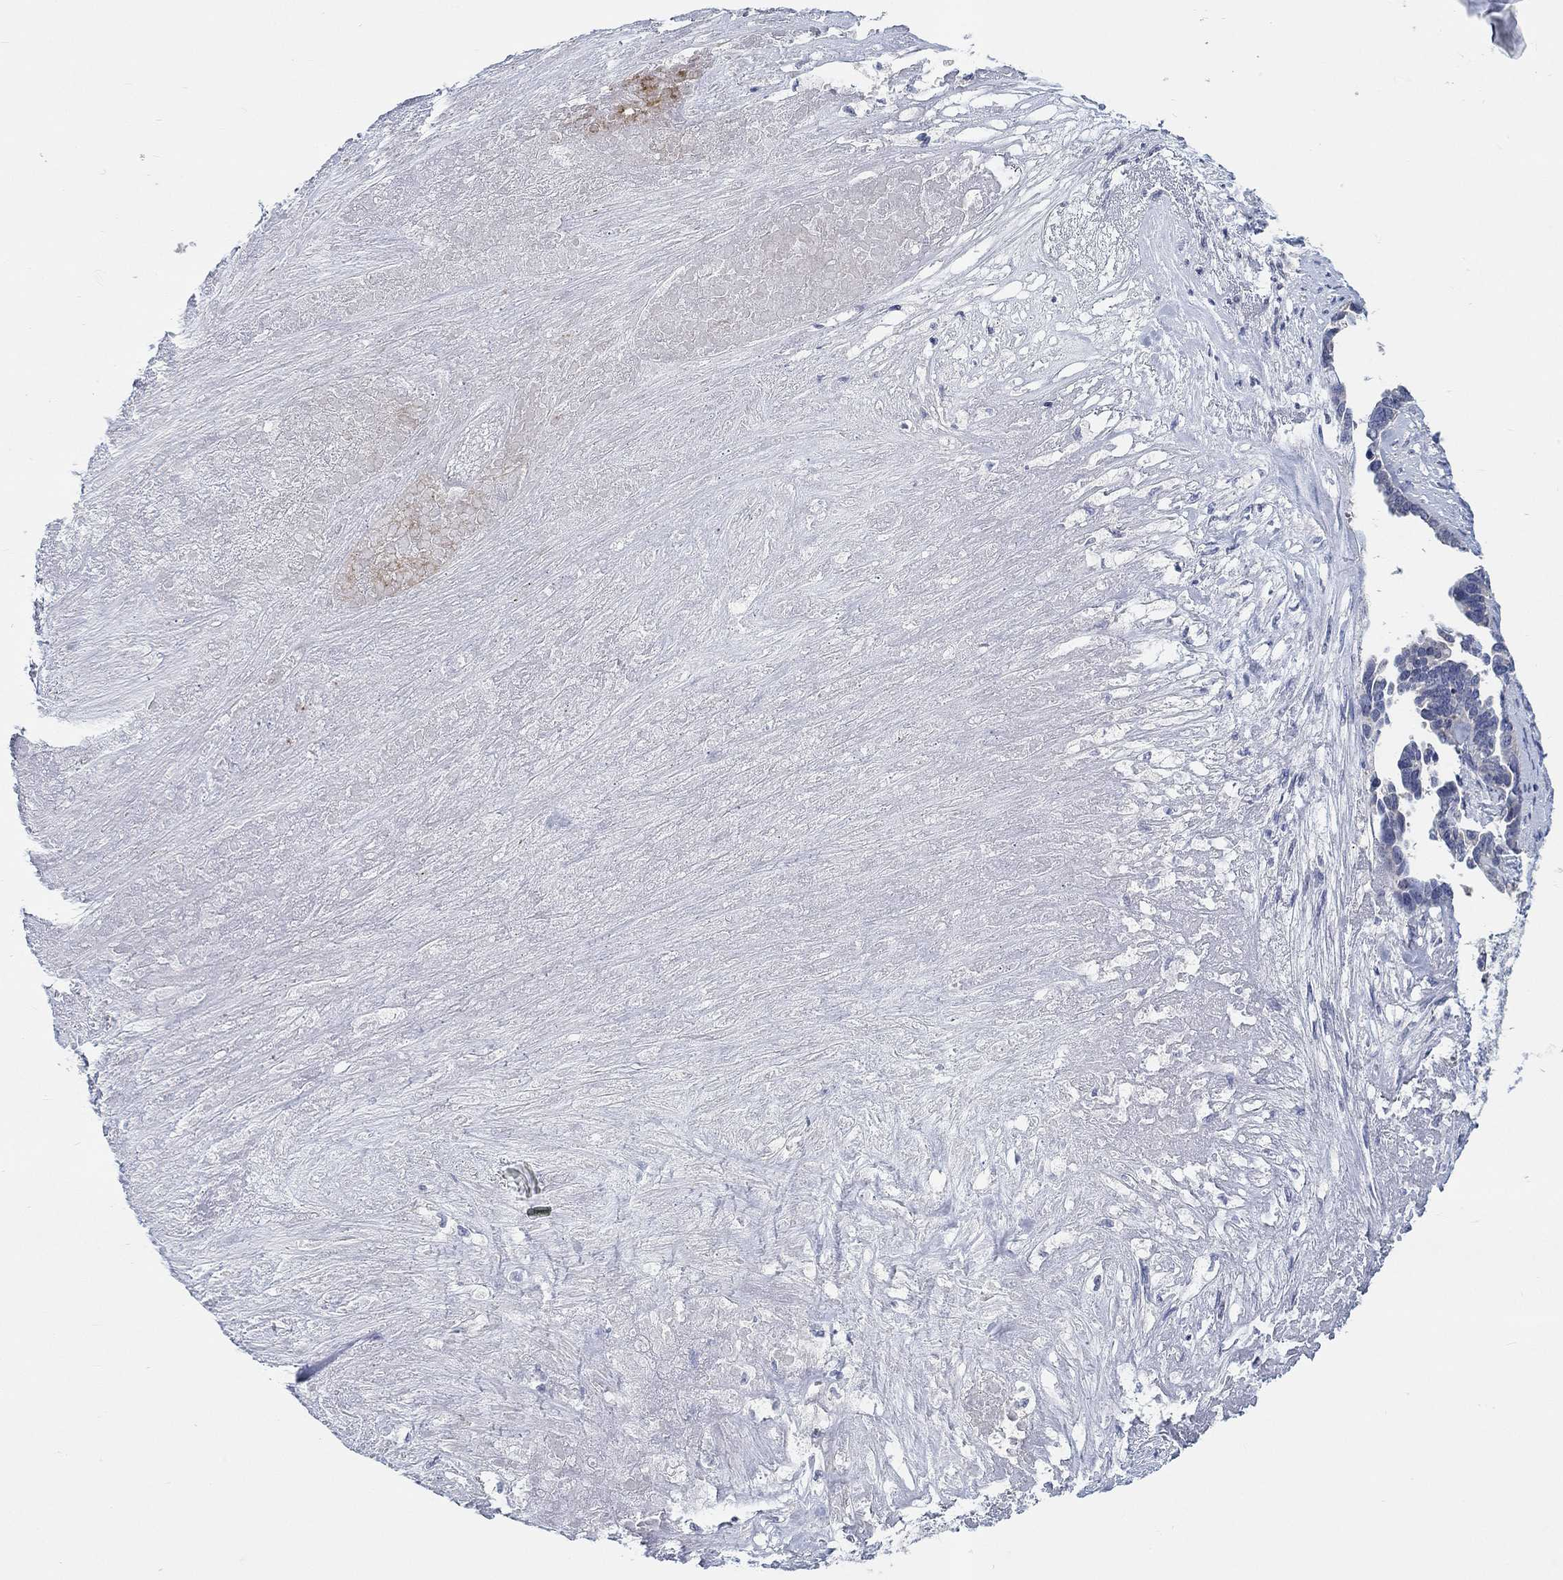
{"staining": {"intensity": "weak", "quantity": "<25%", "location": "cytoplasmic/membranous"}, "tissue": "ovarian cancer", "cell_type": "Tumor cells", "image_type": "cancer", "snomed": [{"axis": "morphology", "description": "Cystadenocarcinoma, serous, NOS"}, {"axis": "topography", "description": "Ovary"}], "caption": "The histopathology image reveals no staining of tumor cells in ovarian serous cystadenocarcinoma. (DAB (3,3'-diaminobenzidine) IHC, high magnification).", "gene": "SMIM18", "patient": {"sex": "female", "age": 54}}